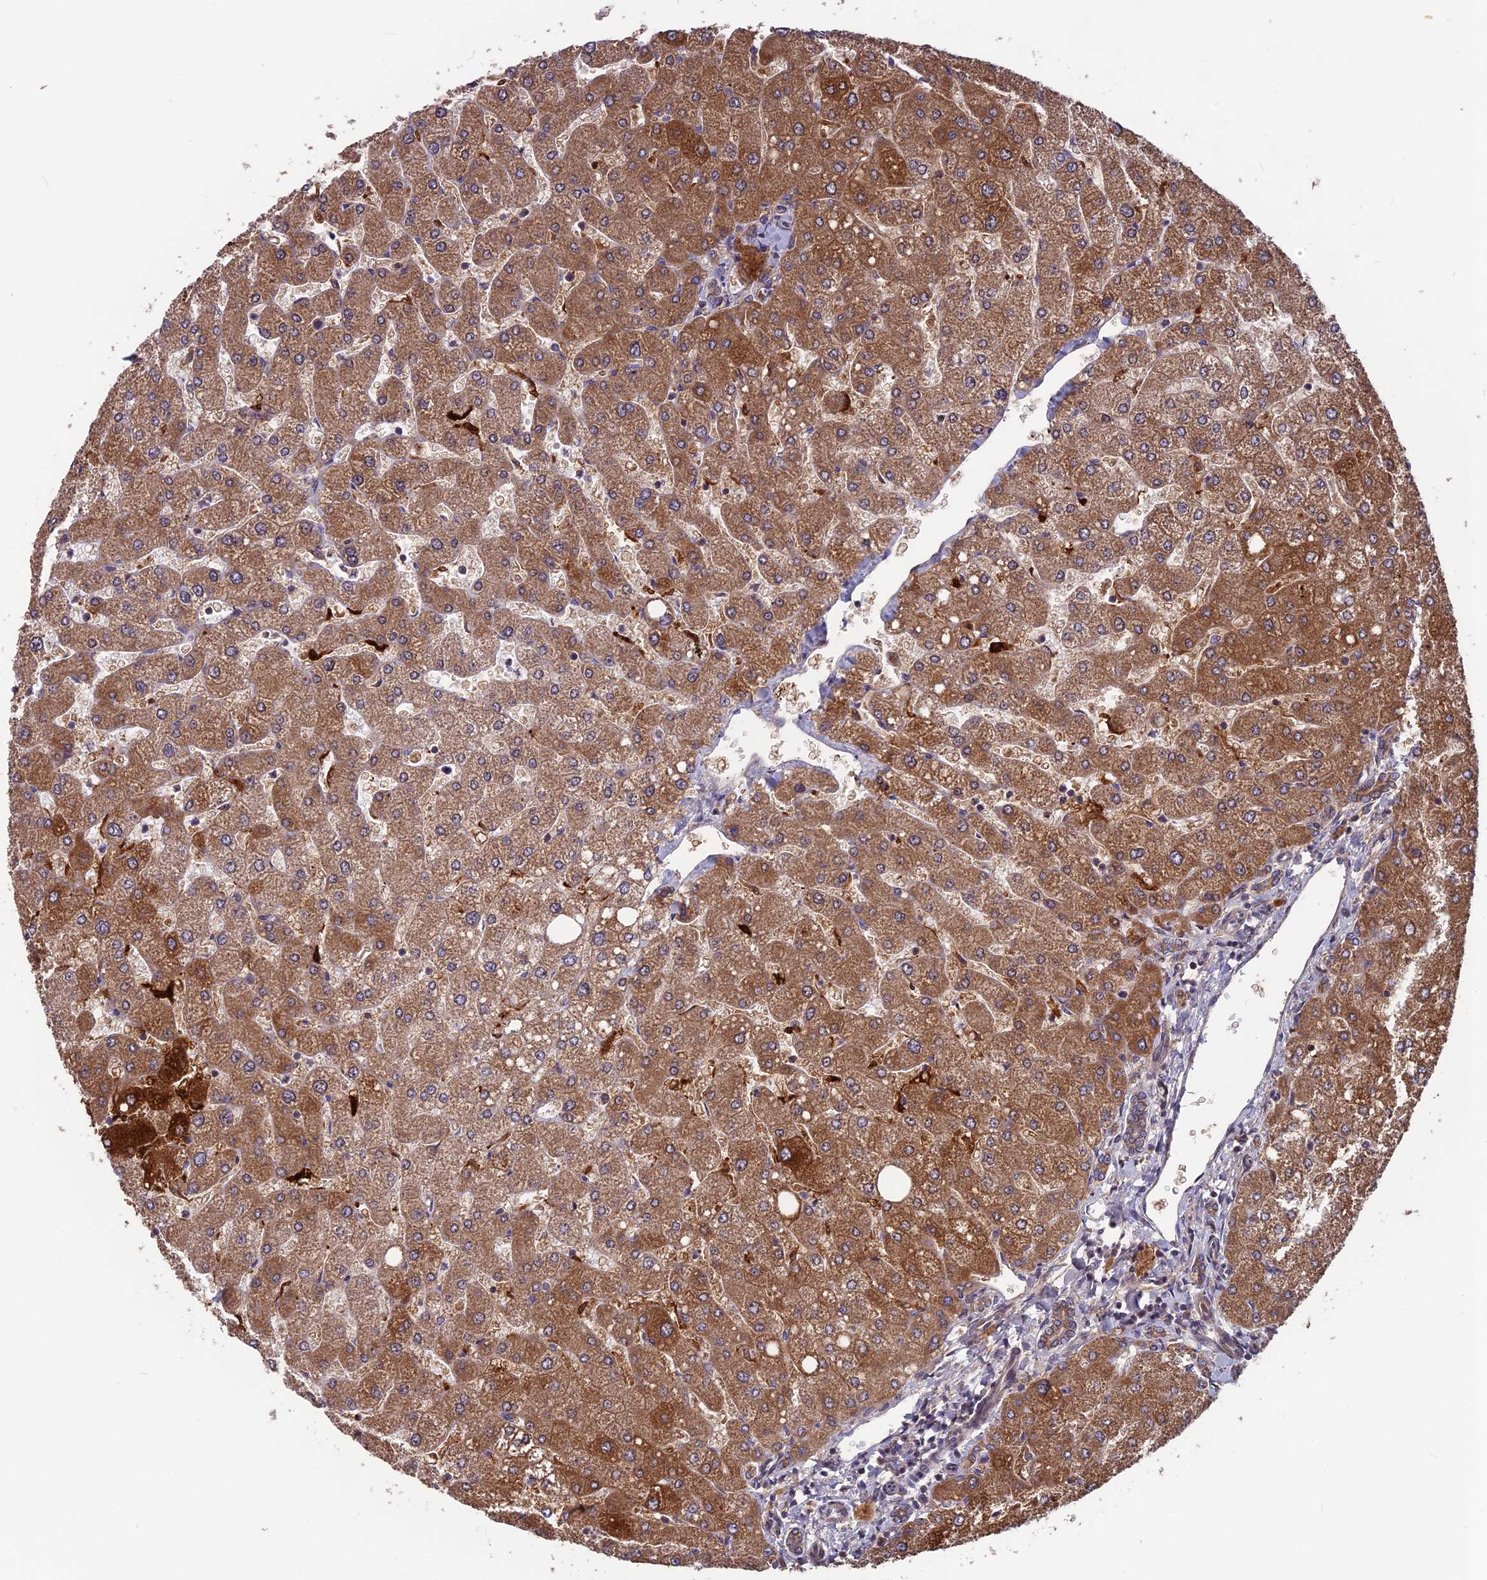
{"staining": {"intensity": "weak", "quantity": "25%-75%", "location": "cytoplasmic/membranous"}, "tissue": "liver", "cell_type": "Cholangiocytes", "image_type": "normal", "snomed": [{"axis": "morphology", "description": "Normal tissue, NOS"}, {"axis": "topography", "description": "Liver"}], "caption": "The micrograph reveals staining of unremarkable liver, revealing weak cytoplasmic/membranous protein expression (brown color) within cholangiocytes. The protein of interest is stained brown, and the nuclei are stained in blue (DAB IHC with brightfield microscopy, high magnification).", "gene": "MAST2", "patient": {"sex": "male", "age": 55}}